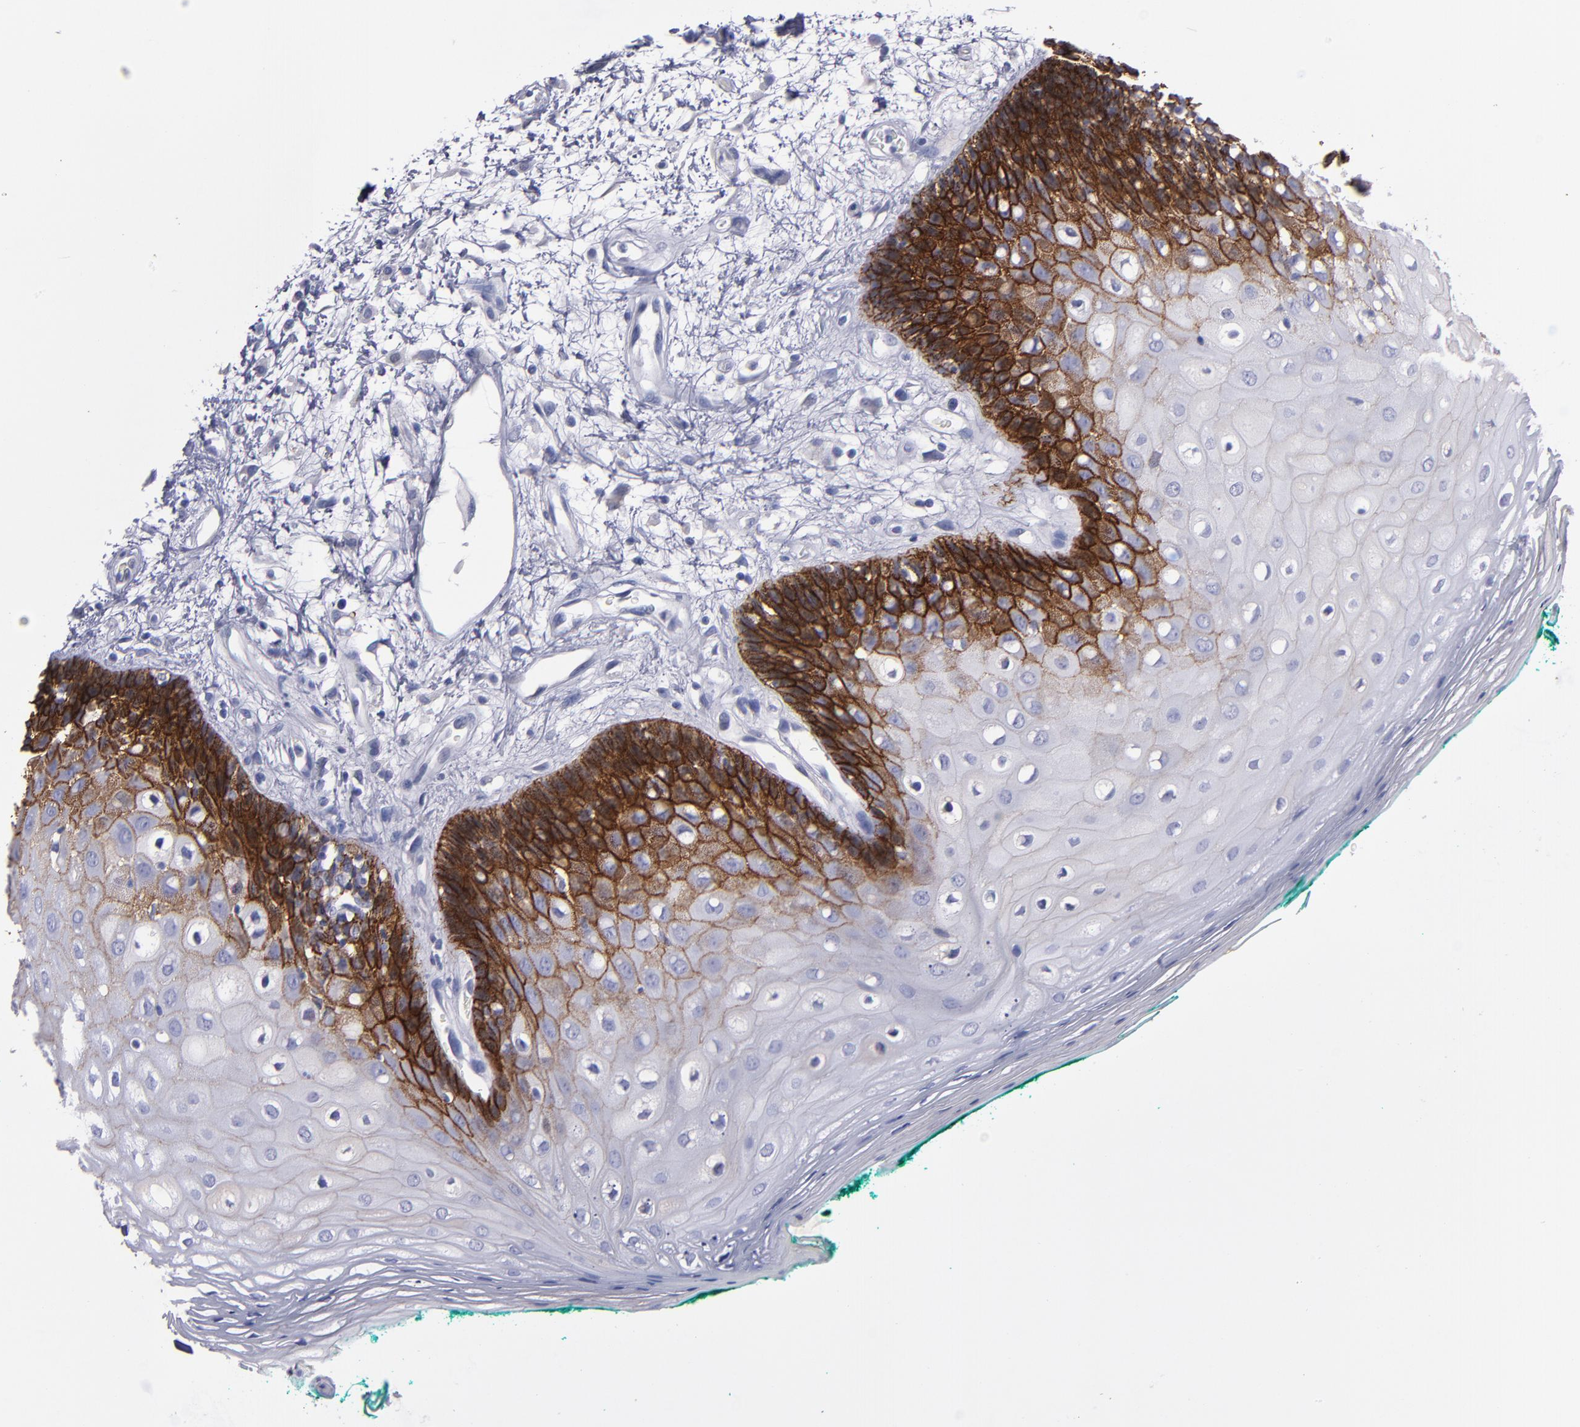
{"staining": {"intensity": "strong", "quantity": "25%-75%", "location": "cytoplasmic/membranous"}, "tissue": "oral mucosa", "cell_type": "Squamous epithelial cells", "image_type": "normal", "snomed": [{"axis": "morphology", "description": "Normal tissue, NOS"}, {"axis": "morphology", "description": "Squamous cell carcinoma, NOS"}, {"axis": "topography", "description": "Skeletal muscle"}, {"axis": "topography", "description": "Oral tissue"}, {"axis": "topography", "description": "Head-Neck"}], "caption": "Strong cytoplasmic/membranous staining for a protein is seen in about 25%-75% of squamous epithelial cells of normal oral mucosa using IHC.", "gene": "CDH3", "patient": {"sex": "female", "age": 84}}